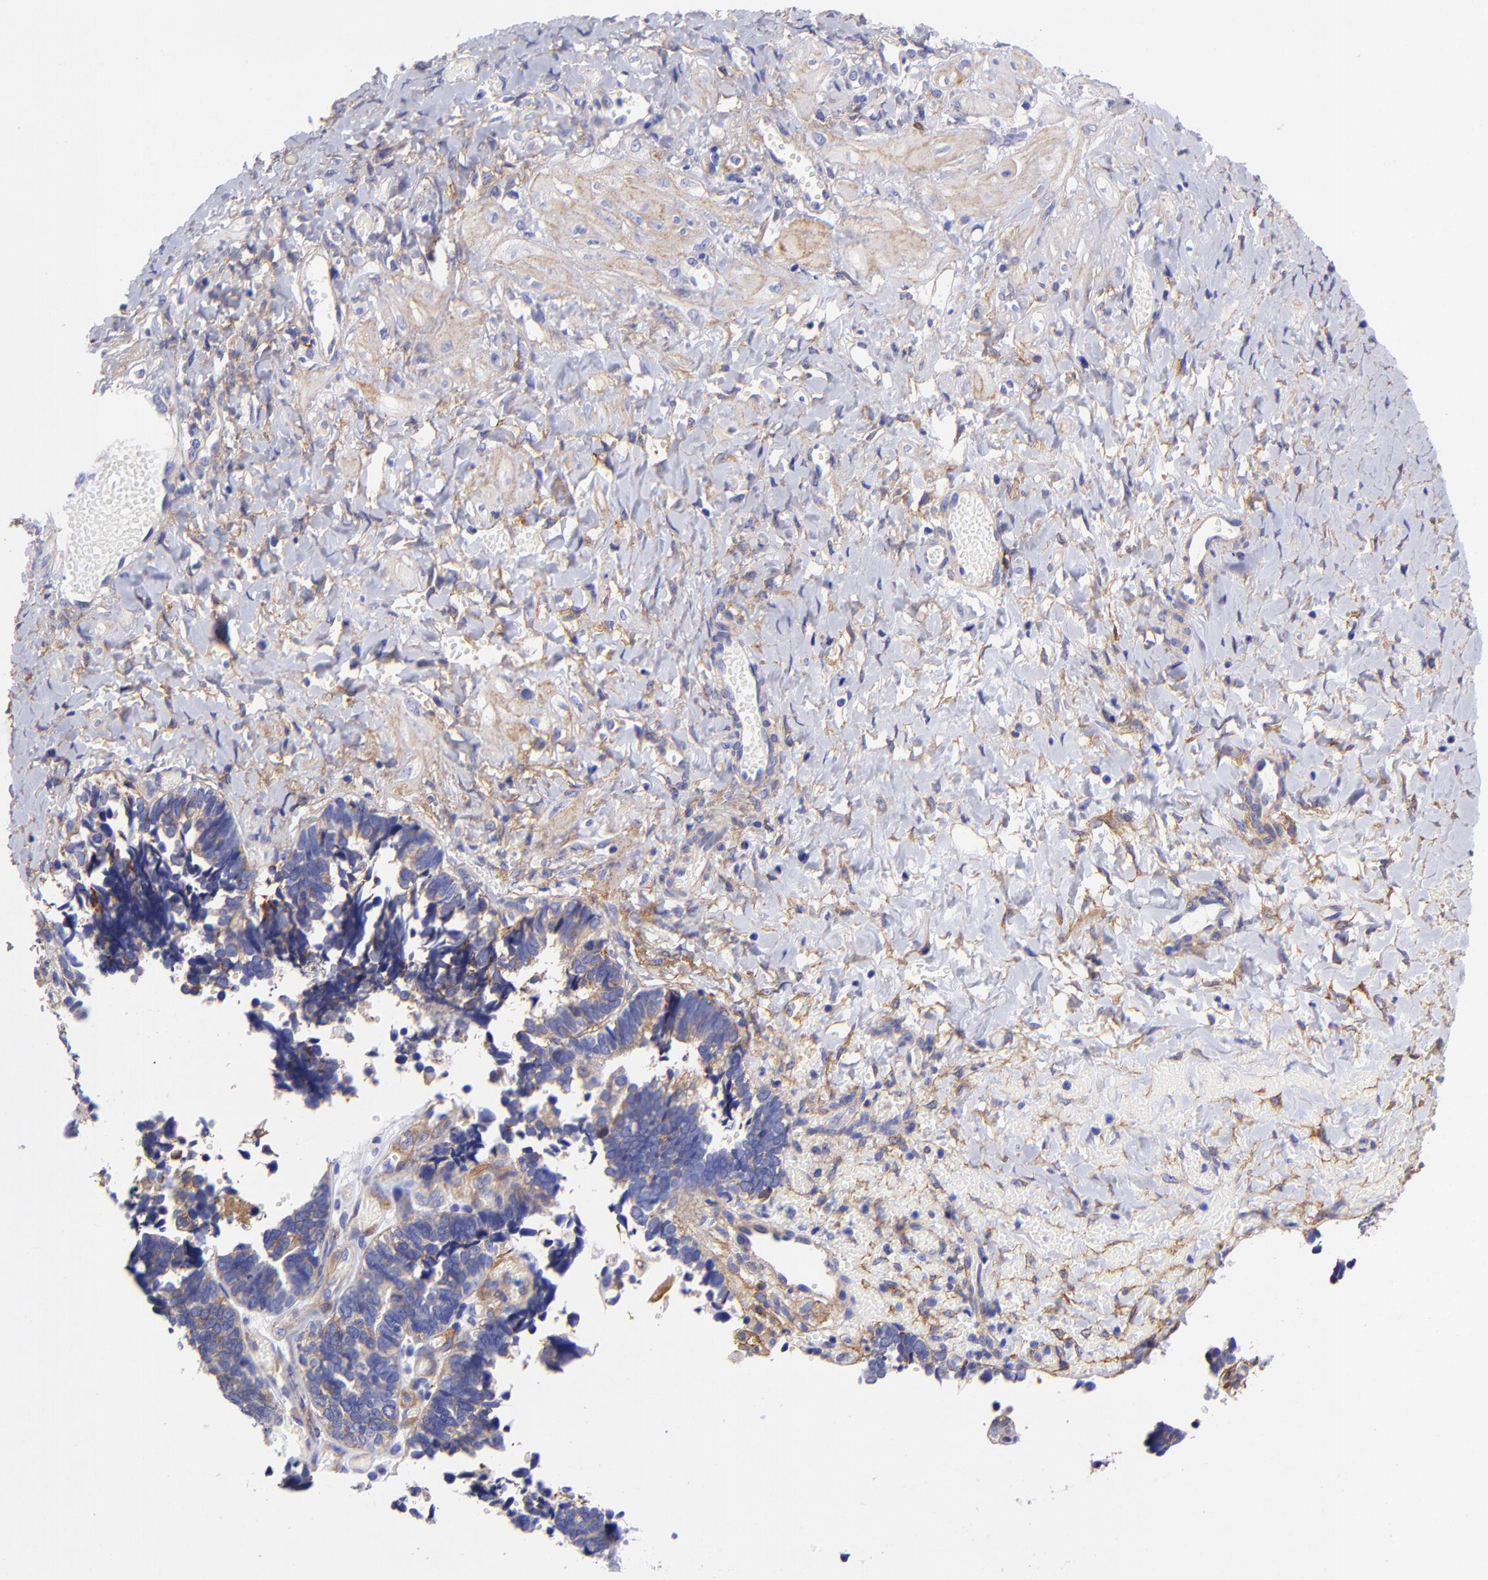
{"staining": {"intensity": "weak", "quantity": "<25%", "location": "cytoplasmic/membranous"}, "tissue": "ovarian cancer", "cell_type": "Tumor cells", "image_type": "cancer", "snomed": [{"axis": "morphology", "description": "Cystadenocarcinoma, serous, NOS"}, {"axis": "topography", "description": "Ovary"}], "caption": "IHC of ovarian cancer reveals no staining in tumor cells. (DAB (3,3'-diaminobenzidine) immunohistochemistry, high magnification).", "gene": "PPFIBP1", "patient": {"sex": "female", "age": 77}}